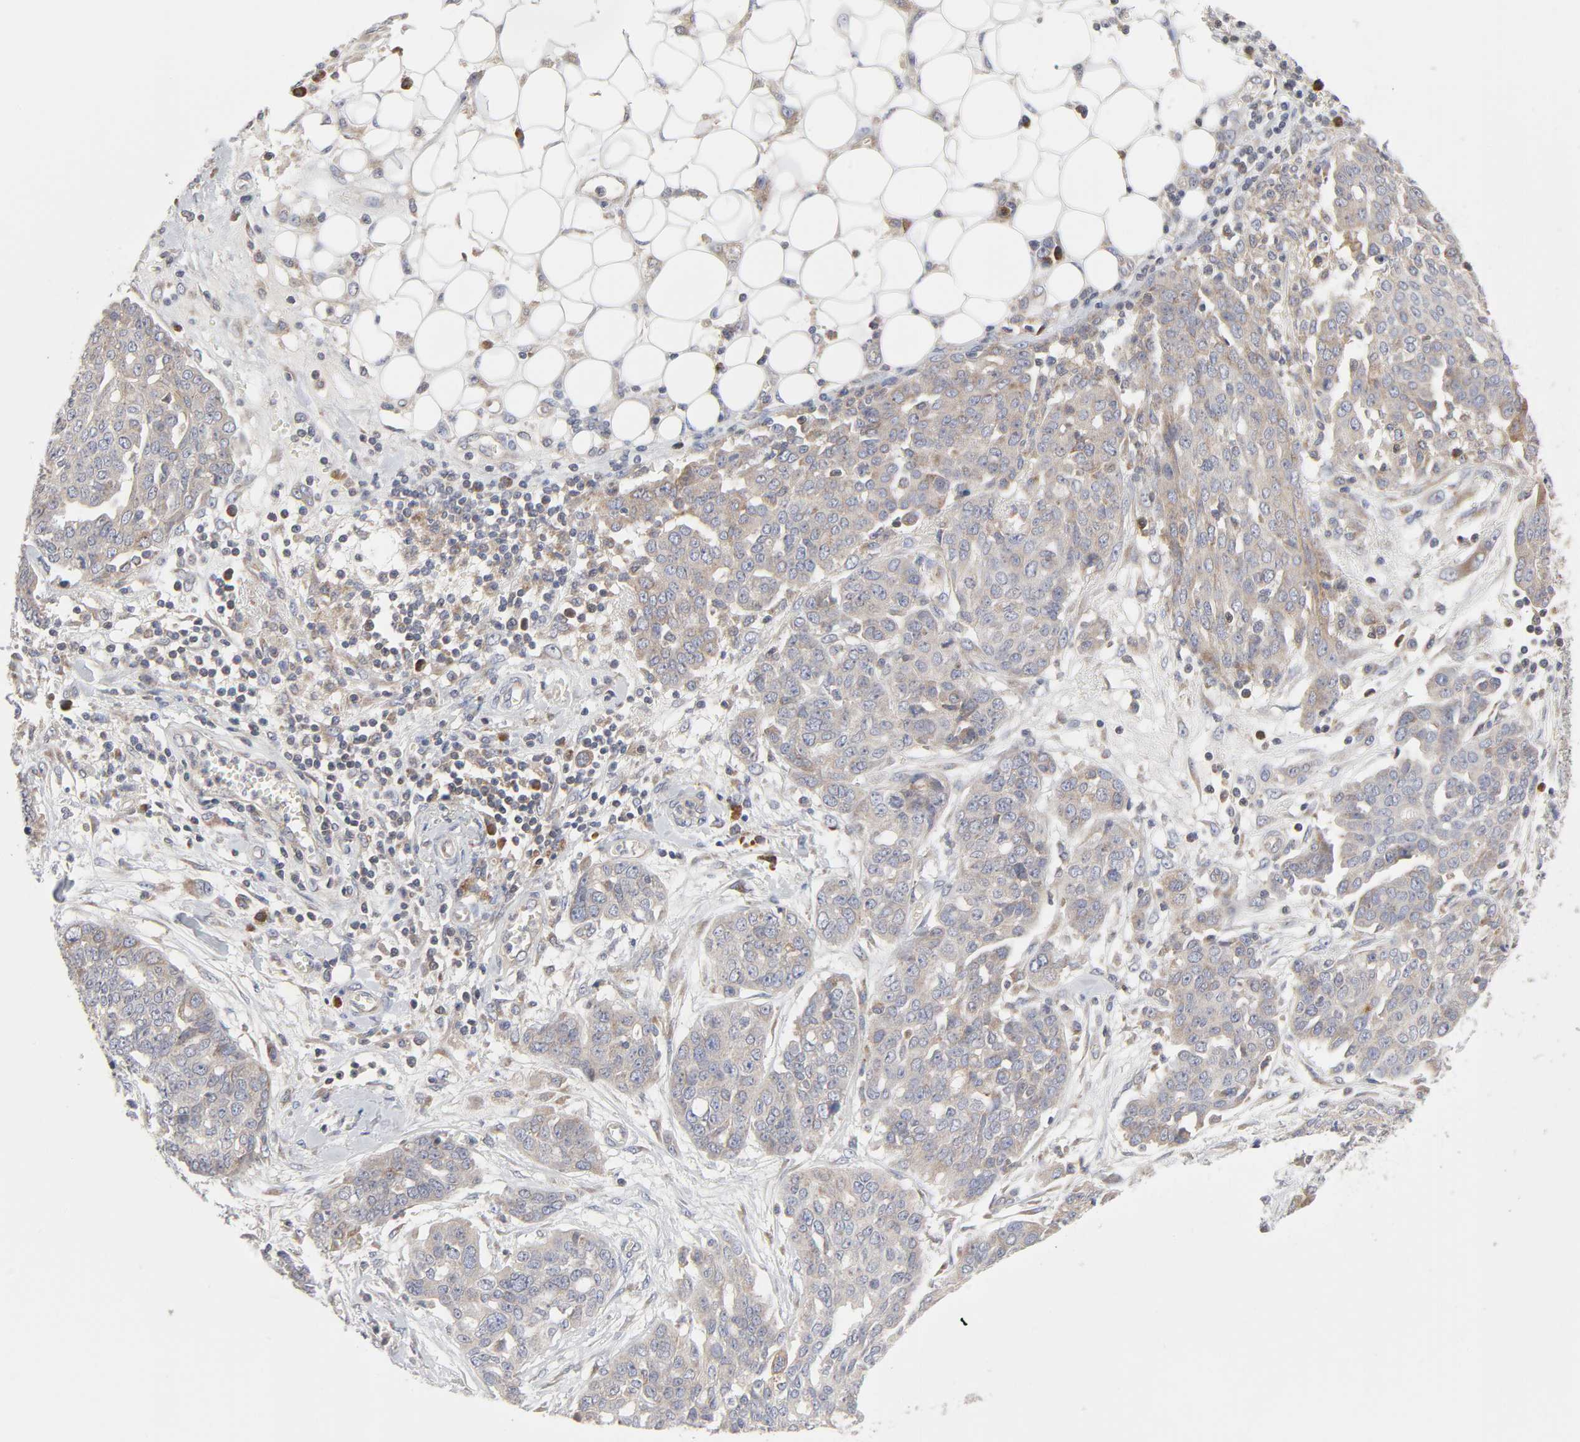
{"staining": {"intensity": "weak", "quantity": ">75%", "location": "cytoplasmic/membranous"}, "tissue": "ovarian cancer", "cell_type": "Tumor cells", "image_type": "cancer", "snomed": [{"axis": "morphology", "description": "Cystadenocarcinoma, serous, NOS"}, {"axis": "topography", "description": "Soft tissue"}, {"axis": "topography", "description": "Ovary"}], "caption": "Weak cytoplasmic/membranous protein expression is identified in about >75% of tumor cells in ovarian cancer.", "gene": "IL4R", "patient": {"sex": "female", "age": 57}}